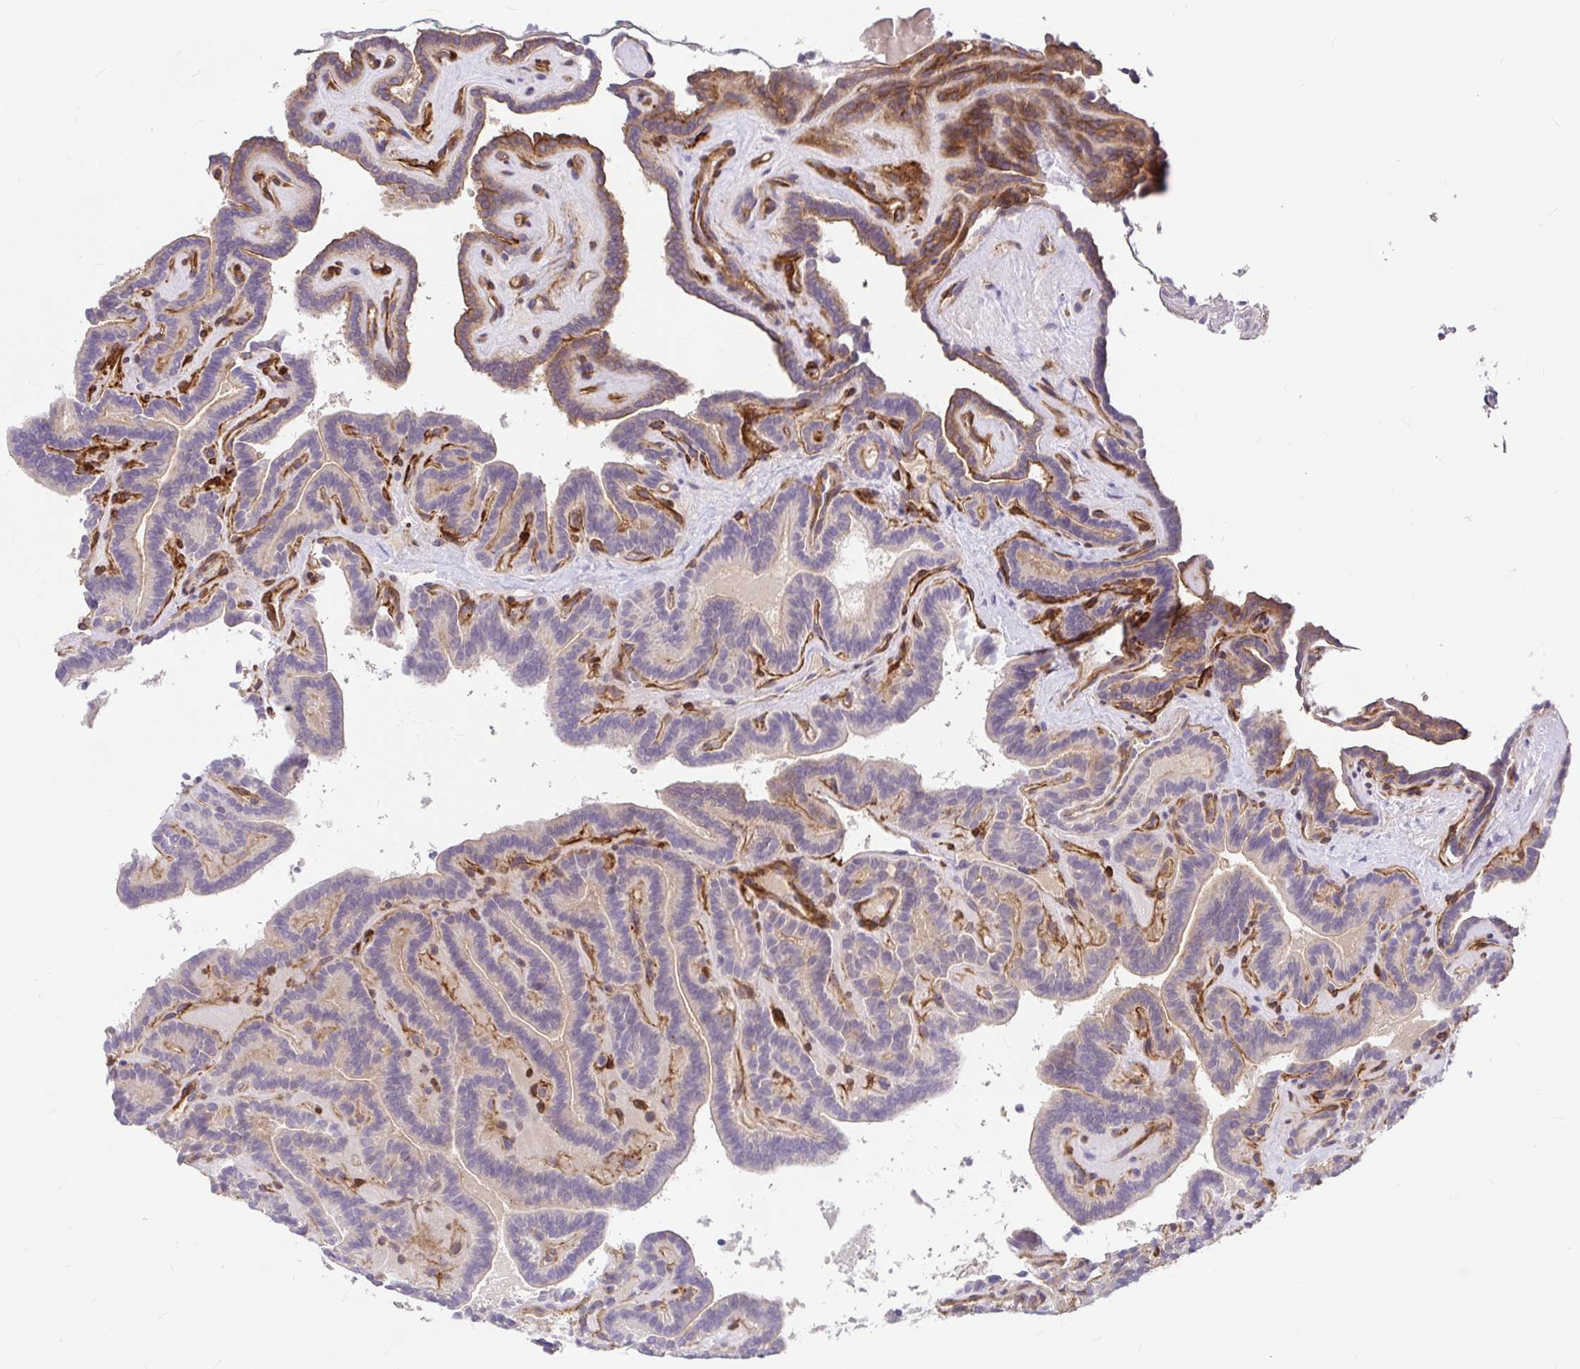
{"staining": {"intensity": "moderate", "quantity": "<25%", "location": "cytoplasmic/membranous"}, "tissue": "thyroid cancer", "cell_type": "Tumor cells", "image_type": "cancer", "snomed": [{"axis": "morphology", "description": "Papillary adenocarcinoma, NOS"}, {"axis": "topography", "description": "Thyroid gland"}], "caption": "Protein positivity by IHC displays moderate cytoplasmic/membranous positivity in approximately <25% of tumor cells in papillary adenocarcinoma (thyroid).", "gene": "MYO1B", "patient": {"sex": "female", "age": 21}}